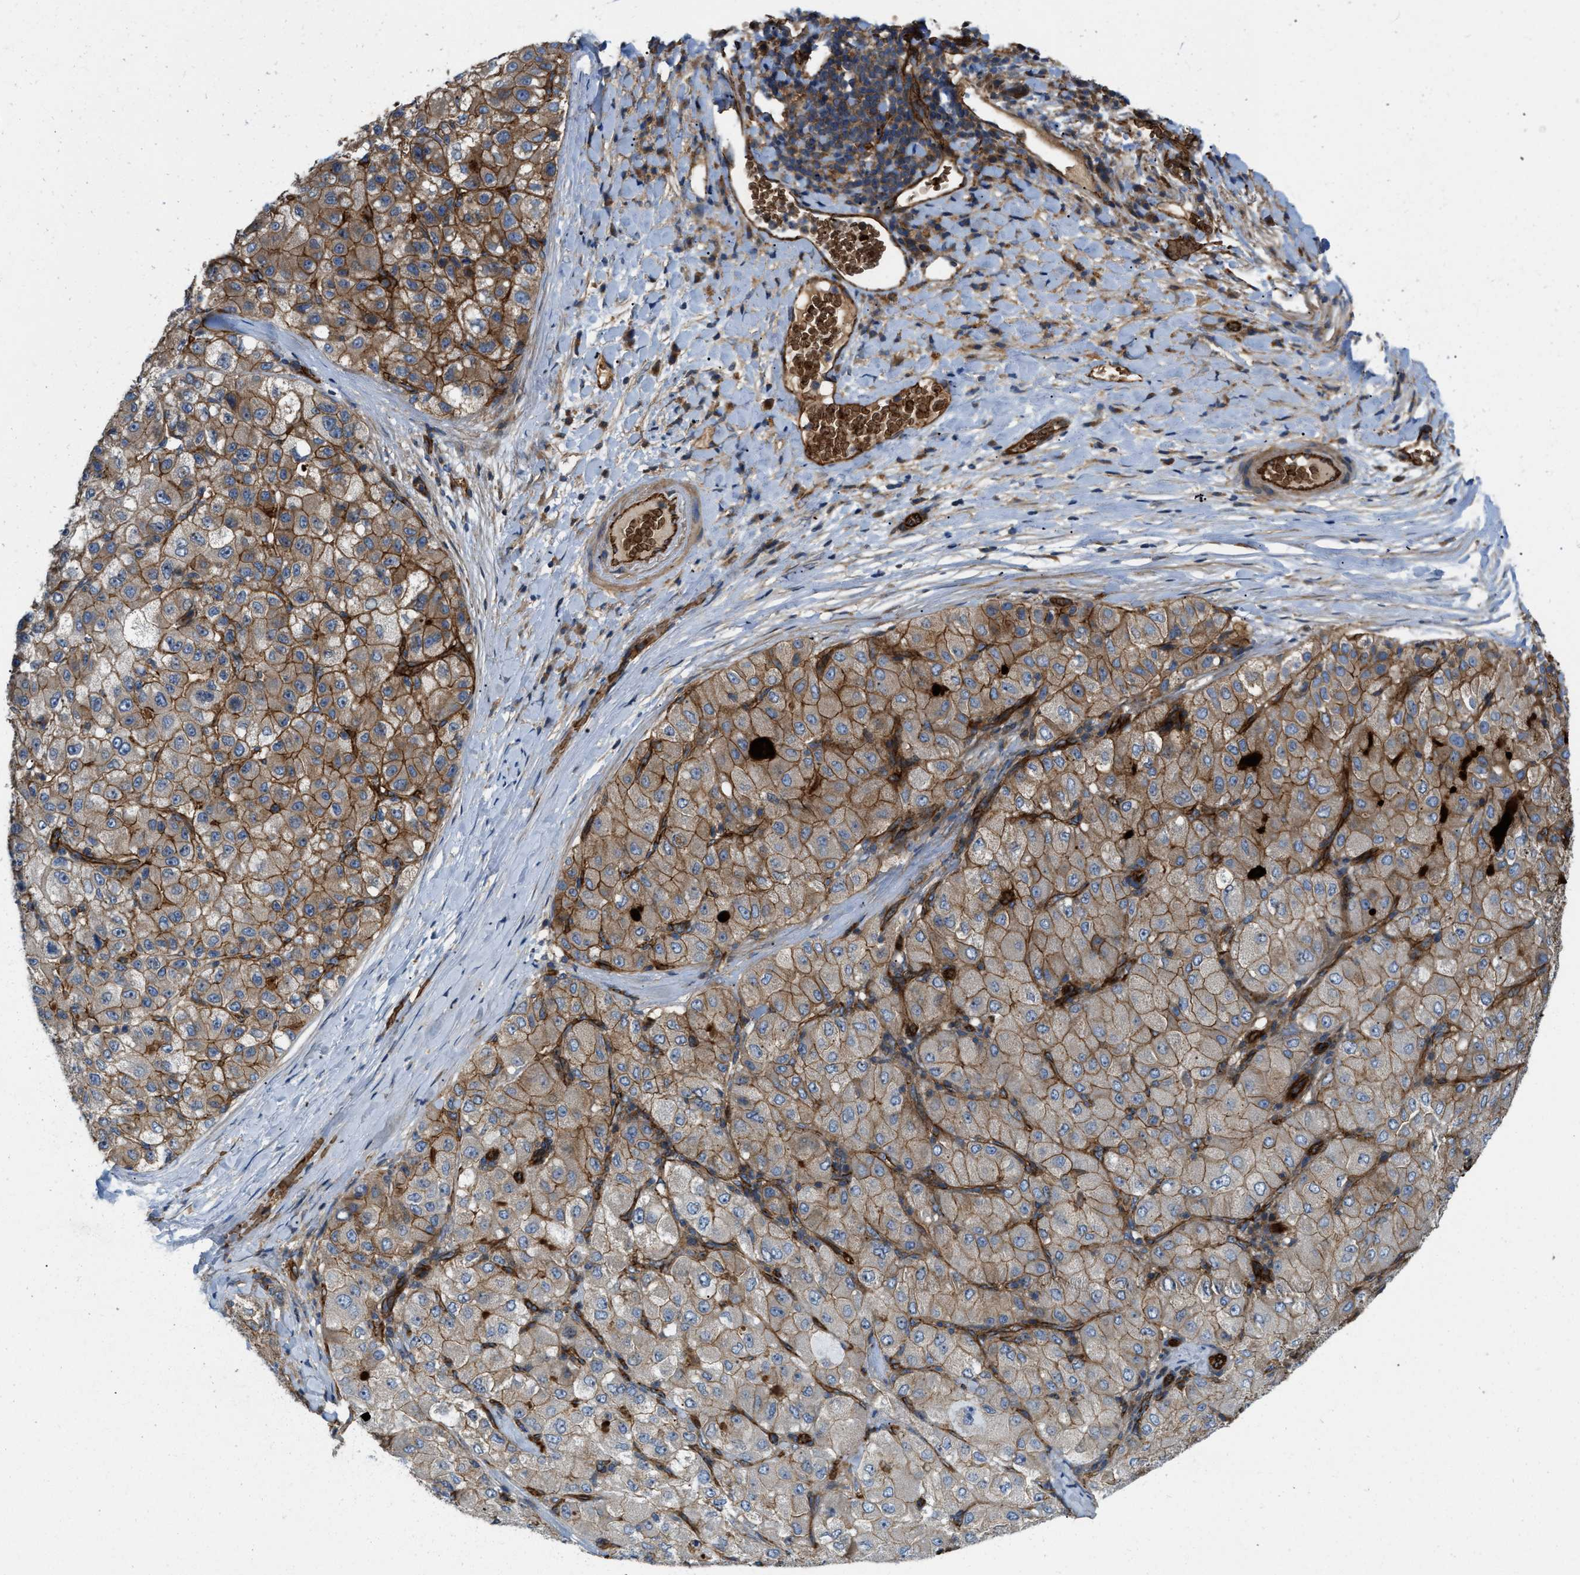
{"staining": {"intensity": "moderate", "quantity": ">75%", "location": "cytoplasmic/membranous"}, "tissue": "liver cancer", "cell_type": "Tumor cells", "image_type": "cancer", "snomed": [{"axis": "morphology", "description": "Carcinoma, Hepatocellular, NOS"}, {"axis": "topography", "description": "Liver"}], "caption": "Immunohistochemical staining of liver cancer displays medium levels of moderate cytoplasmic/membranous protein expression in approximately >75% of tumor cells.", "gene": "ERC1", "patient": {"sex": "male", "age": 80}}